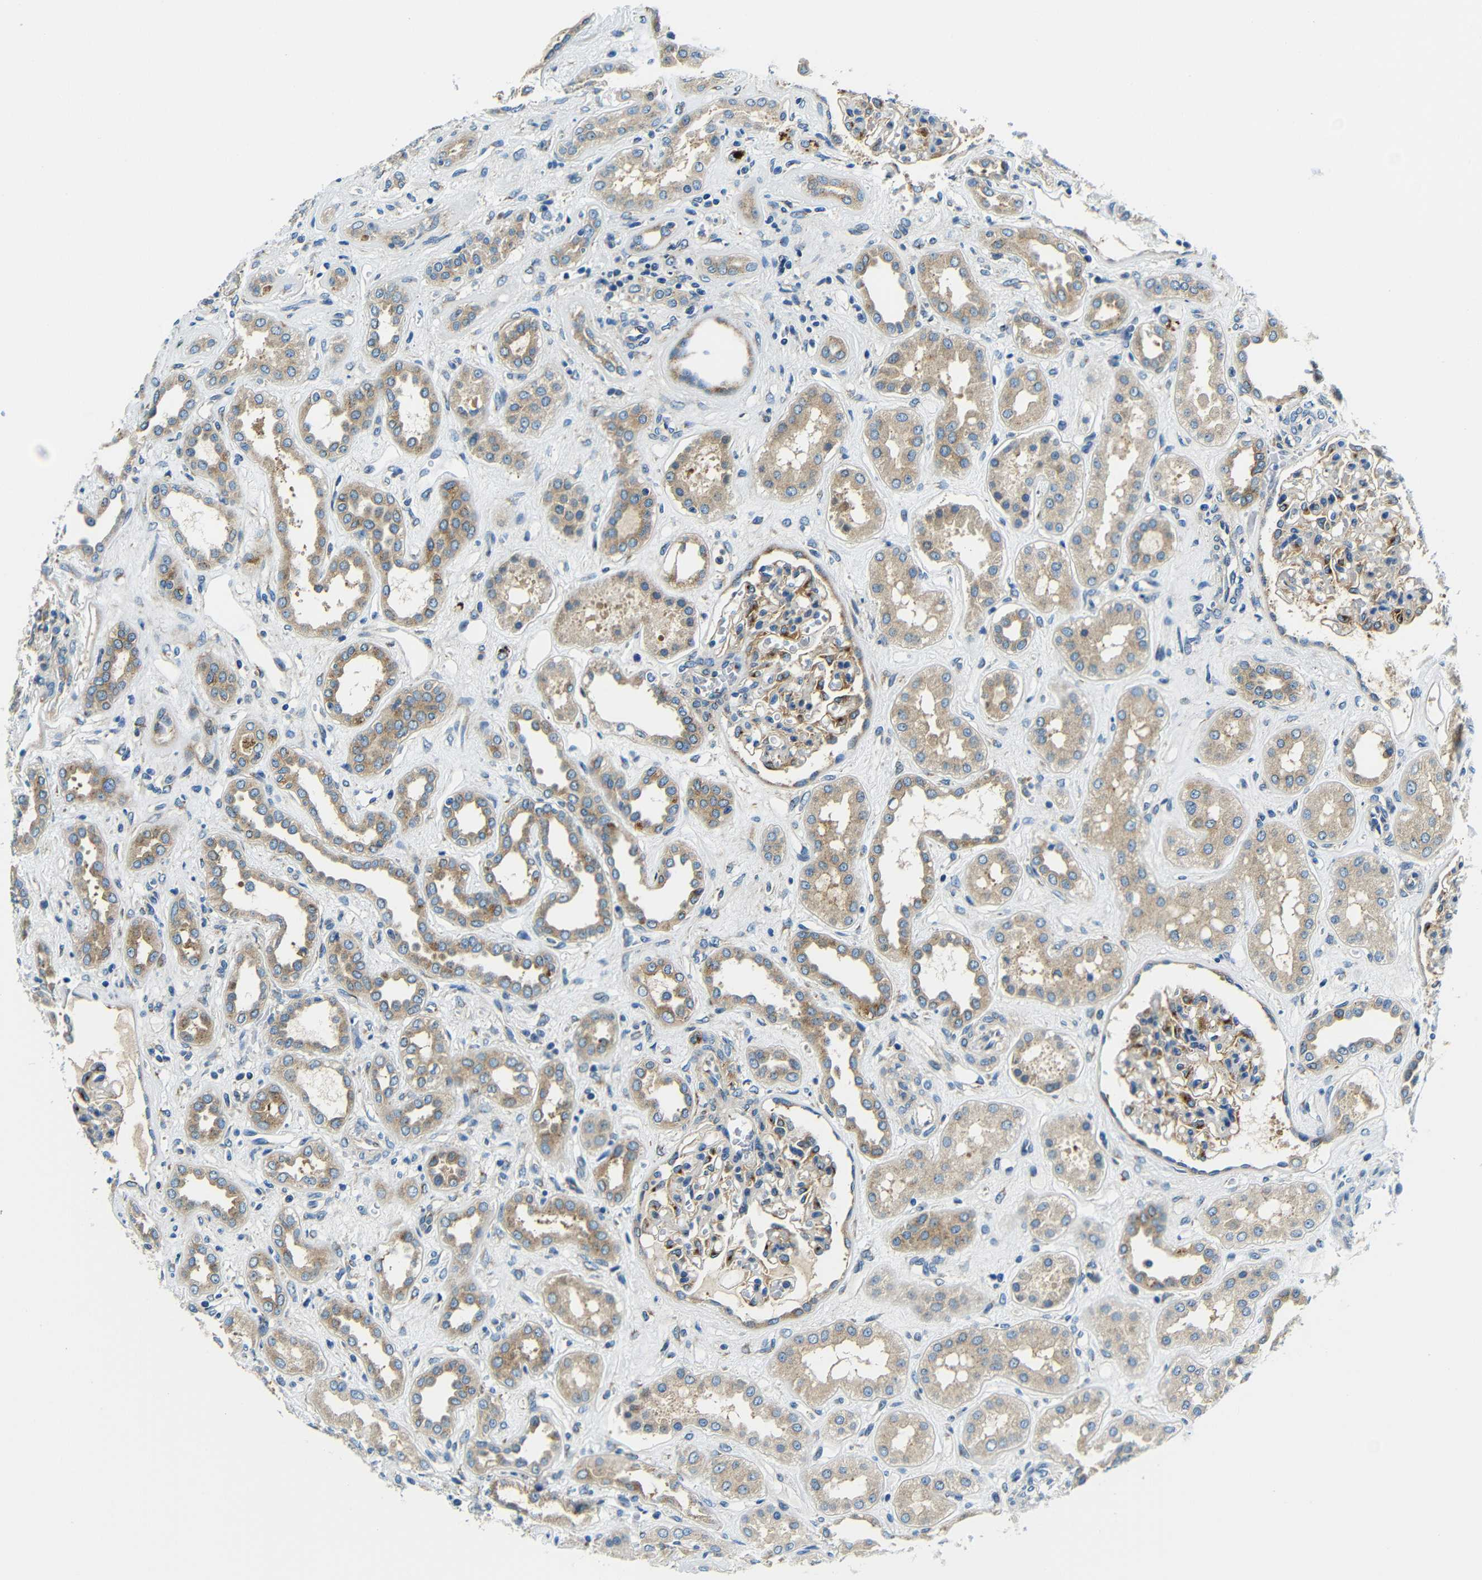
{"staining": {"intensity": "moderate", "quantity": "<25%", "location": "cytoplasmic/membranous"}, "tissue": "kidney", "cell_type": "Cells in glomeruli", "image_type": "normal", "snomed": [{"axis": "morphology", "description": "Normal tissue, NOS"}, {"axis": "topography", "description": "Kidney"}], "caption": "About <25% of cells in glomeruli in unremarkable kidney exhibit moderate cytoplasmic/membranous protein staining as visualized by brown immunohistochemical staining.", "gene": "USO1", "patient": {"sex": "male", "age": 59}}